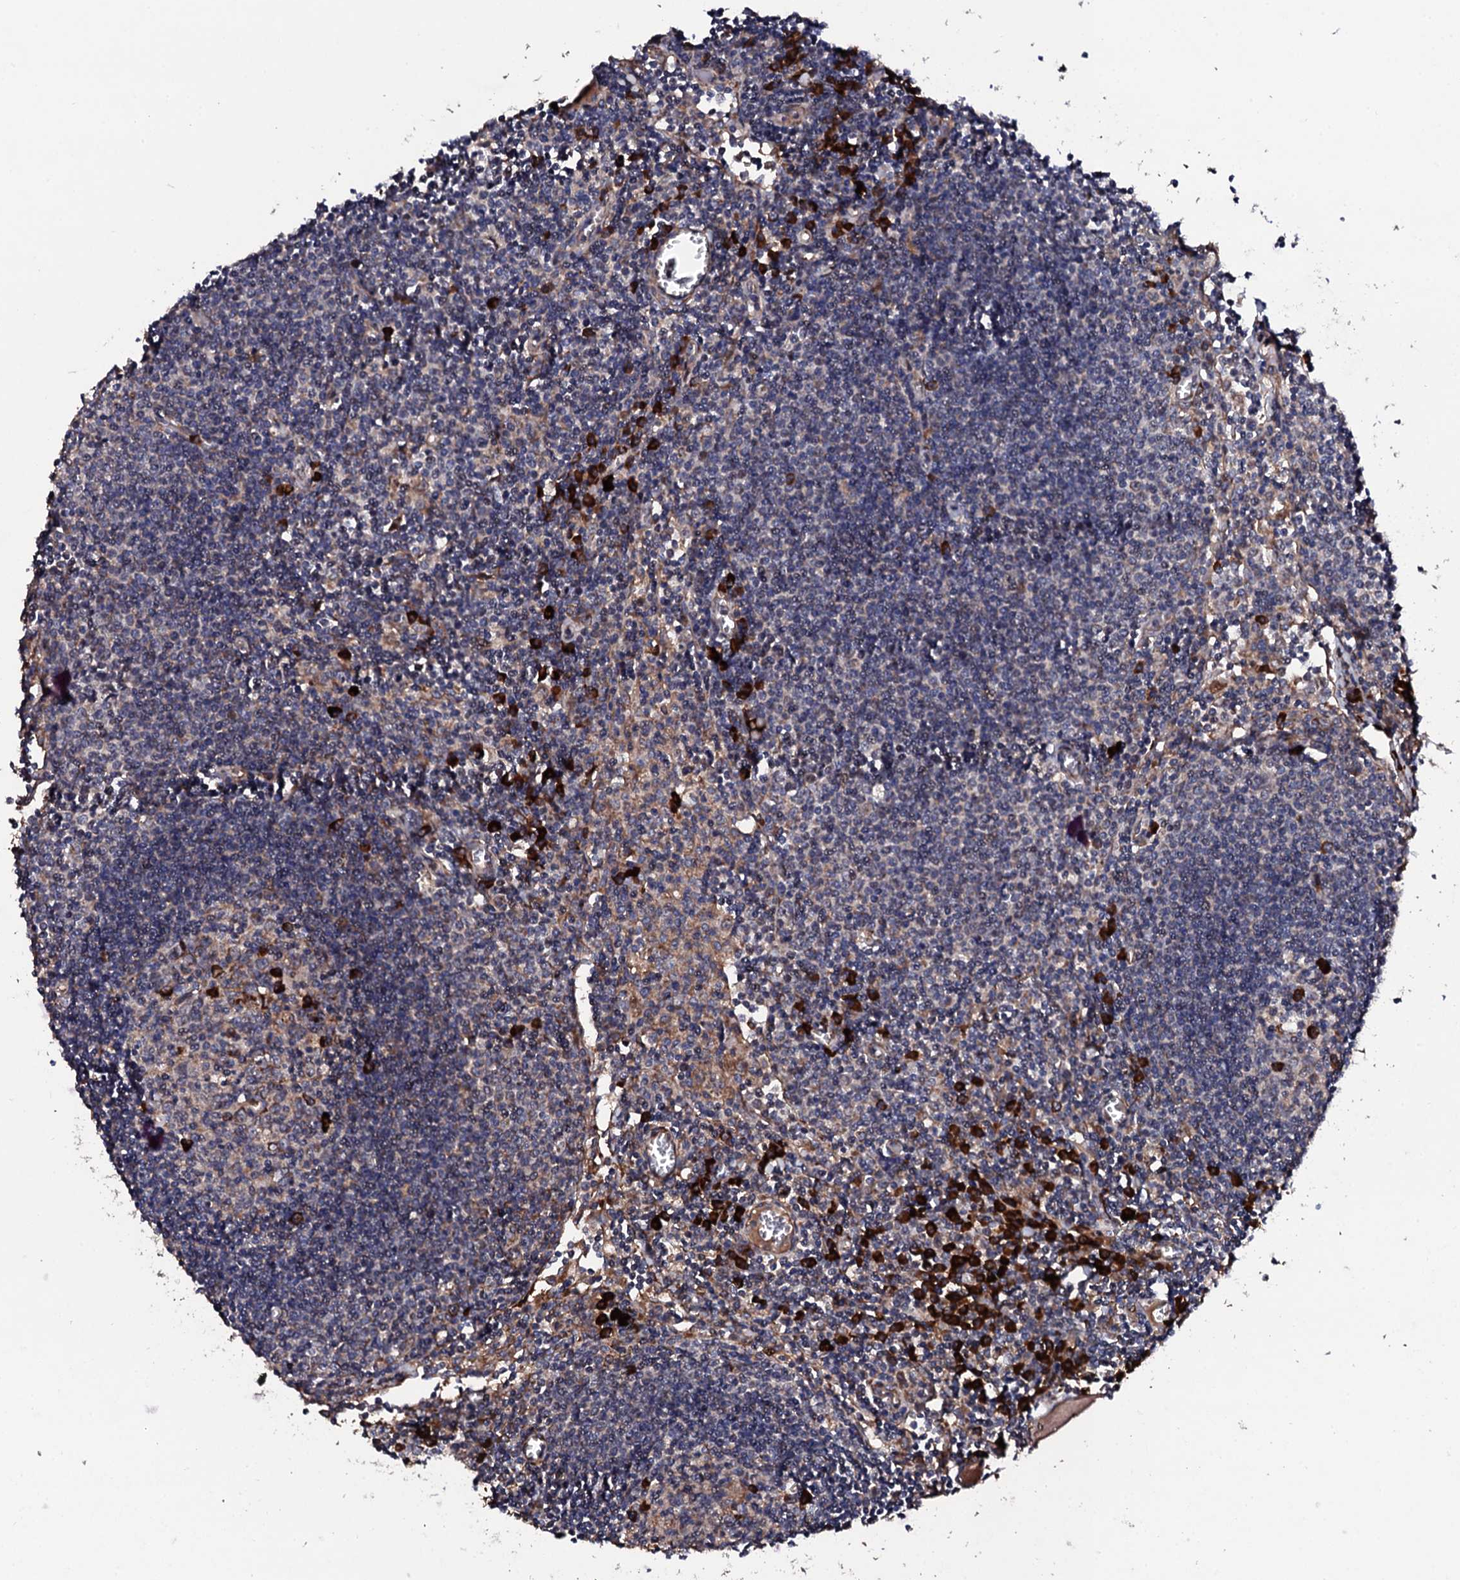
{"staining": {"intensity": "strong", "quantity": "<25%", "location": "cytoplasmic/membranous"}, "tissue": "lymph node", "cell_type": "Germinal center cells", "image_type": "normal", "snomed": [{"axis": "morphology", "description": "Normal tissue, NOS"}, {"axis": "topography", "description": "Lymph node"}], "caption": "Immunohistochemistry (IHC) (DAB (3,3'-diaminobenzidine)) staining of normal lymph node shows strong cytoplasmic/membranous protein staining in about <25% of germinal center cells.", "gene": "LIPT2", "patient": {"sex": "female", "age": 55}}